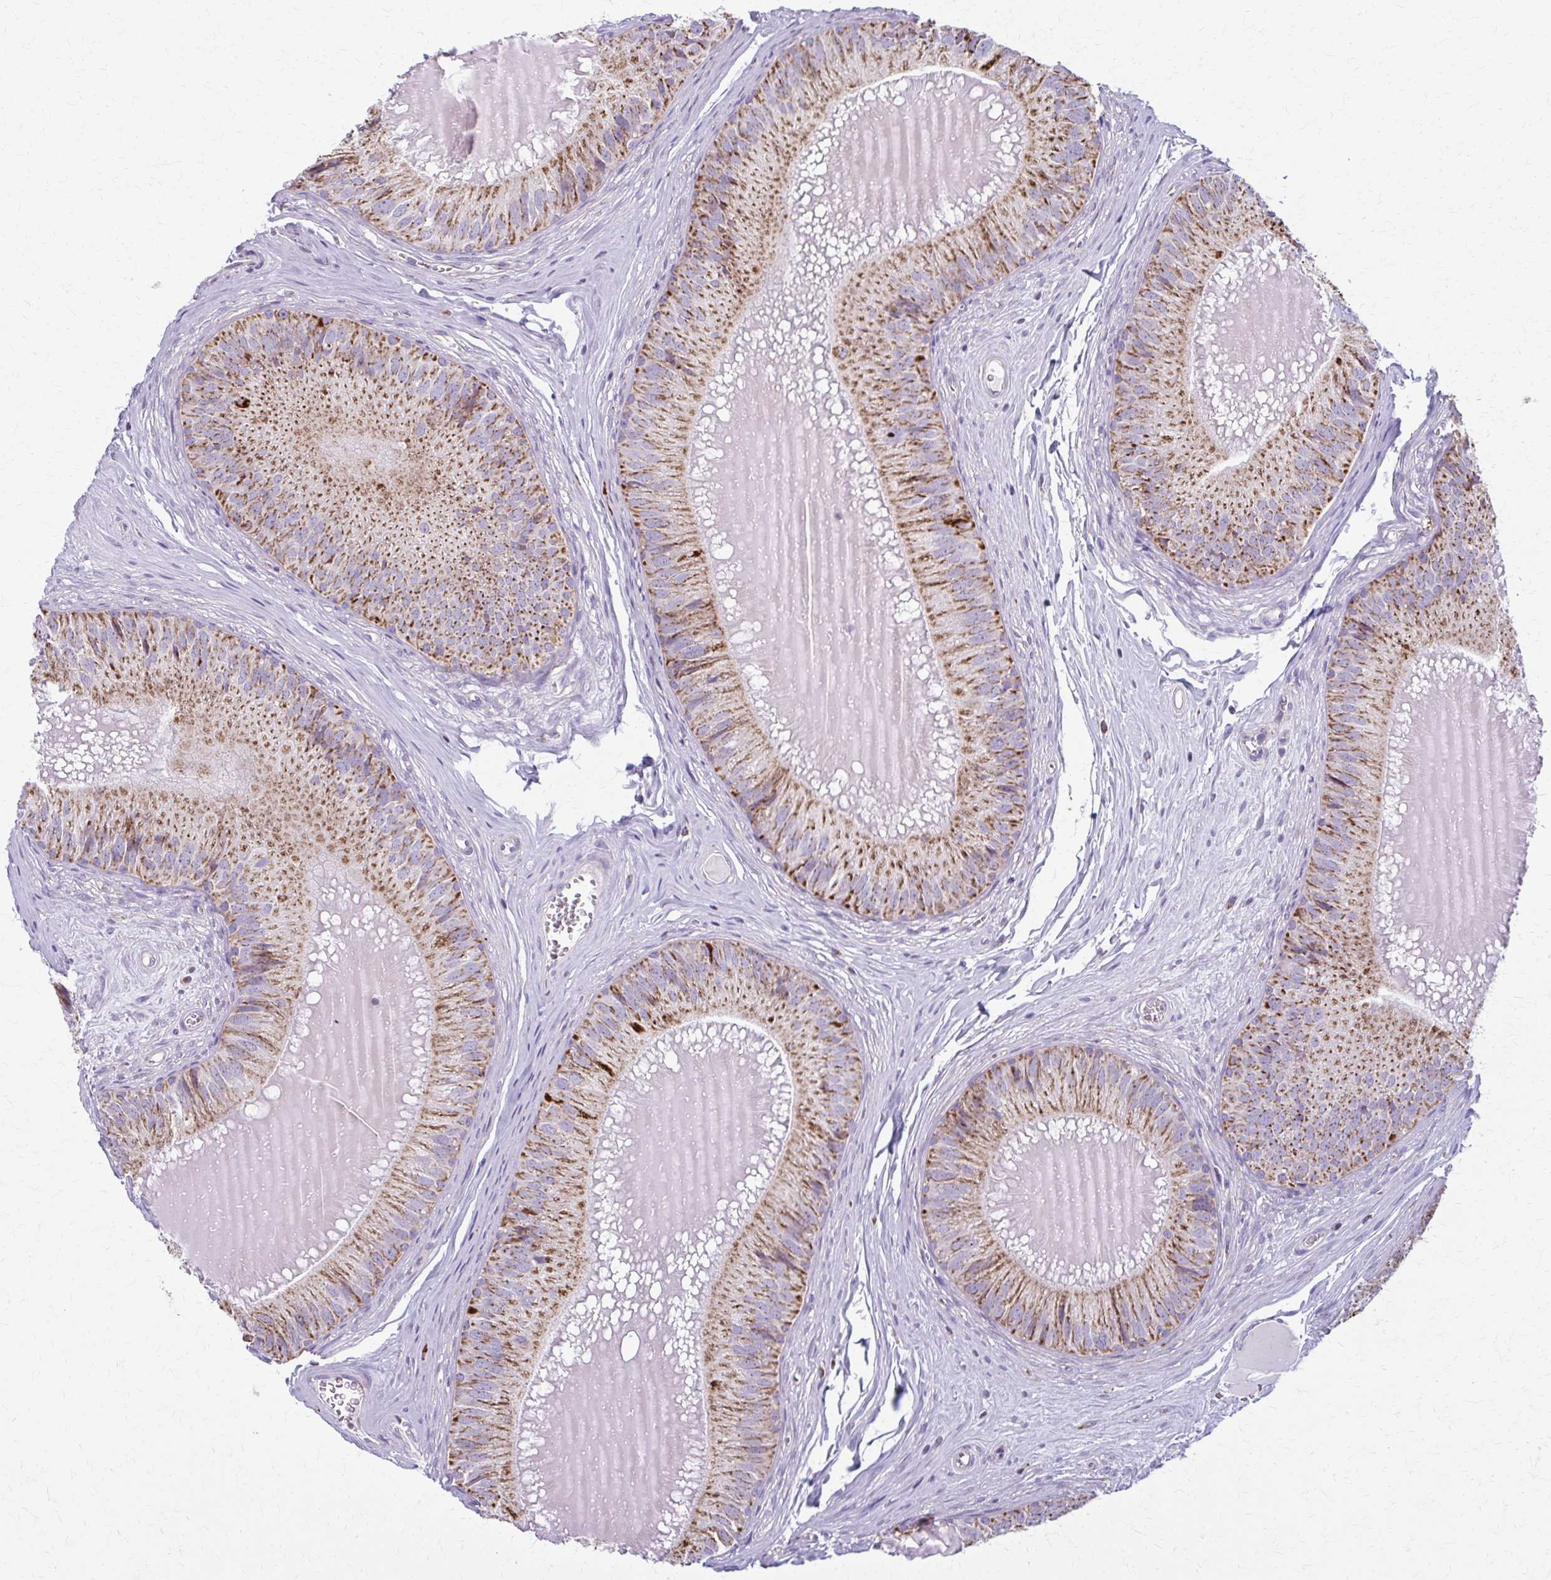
{"staining": {"intensity": "moderate", "quantity": ">75%", "location": "cytoplasmic/membranous"}, "tissue": "epididymis", "cell_type": "Glandular cells", "image_type": "normal", "snomed": [{"axis": "morphology", "description": "Normal tissue, NOS"}, {"axis": "topography", "description": "Epididymis, spermatic cord, NOS"}], "caption": "A histopathology image showing moderate cytoplasmic/membranous staining in approximately >75% of glandular cells in unremarkable epididymis, as visualized by brown immunohistochemical staining.", "gene": "TVP23A", "patient": {"sex": "male", "age": 39}}